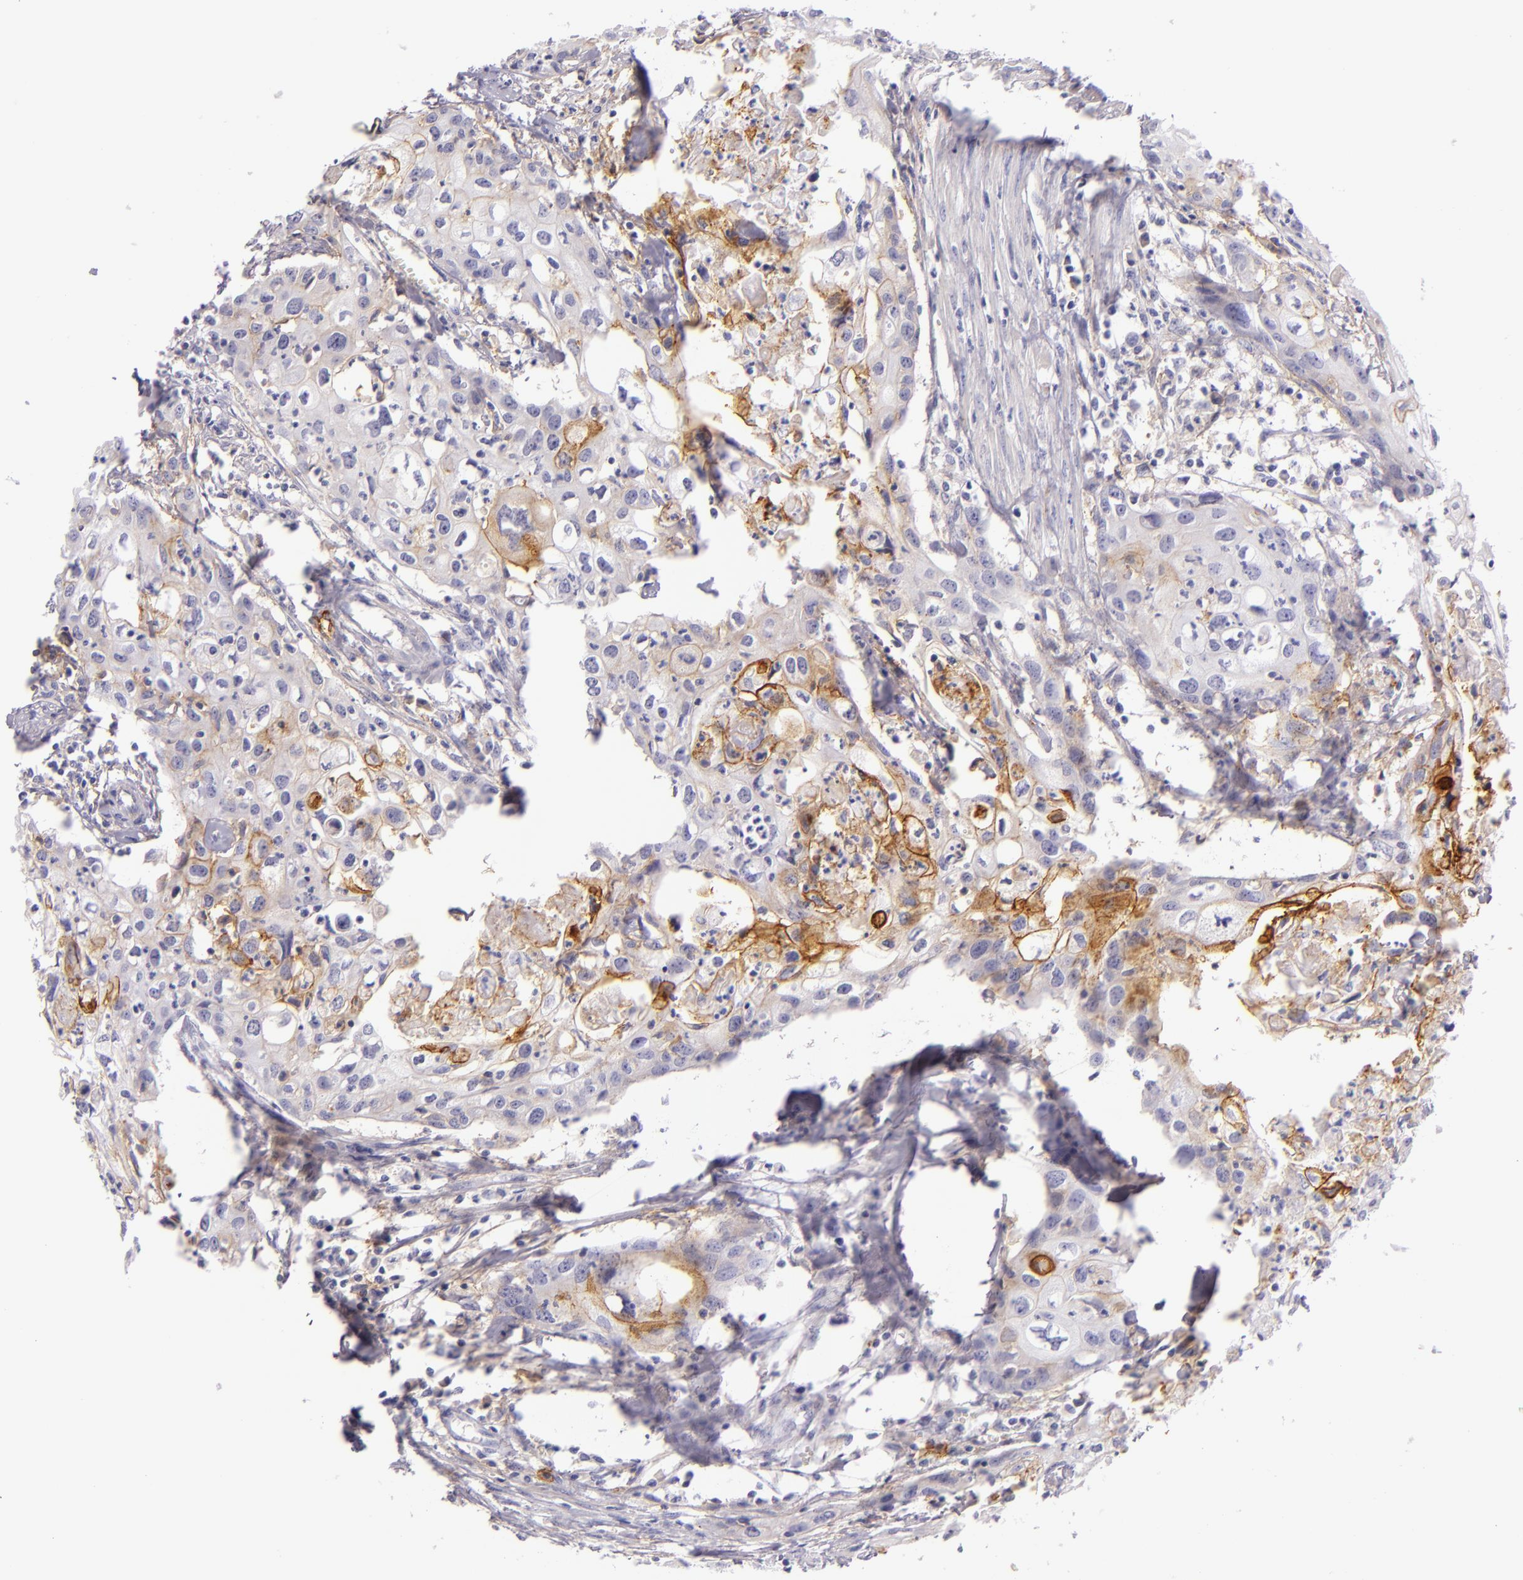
{"staining": {"intensity": "negative", "quantity": "none", "location": "none"}, "tissue": "urothelial cancer", "cell_type": "Tumor cells", "image_type": "cancer", "snomed": [{"axis": "morphology", "description": "Urothelial carcinoma, High grade"}, {"axis": "topography", "description": "Urinary bladder"}], "caption": "DAB immunohistochemical staining of human urothelial cancer reveals no significant expression in tumor cells.", "gene": "ICAM1", "patient": {"sex": "male", "age": 54}}